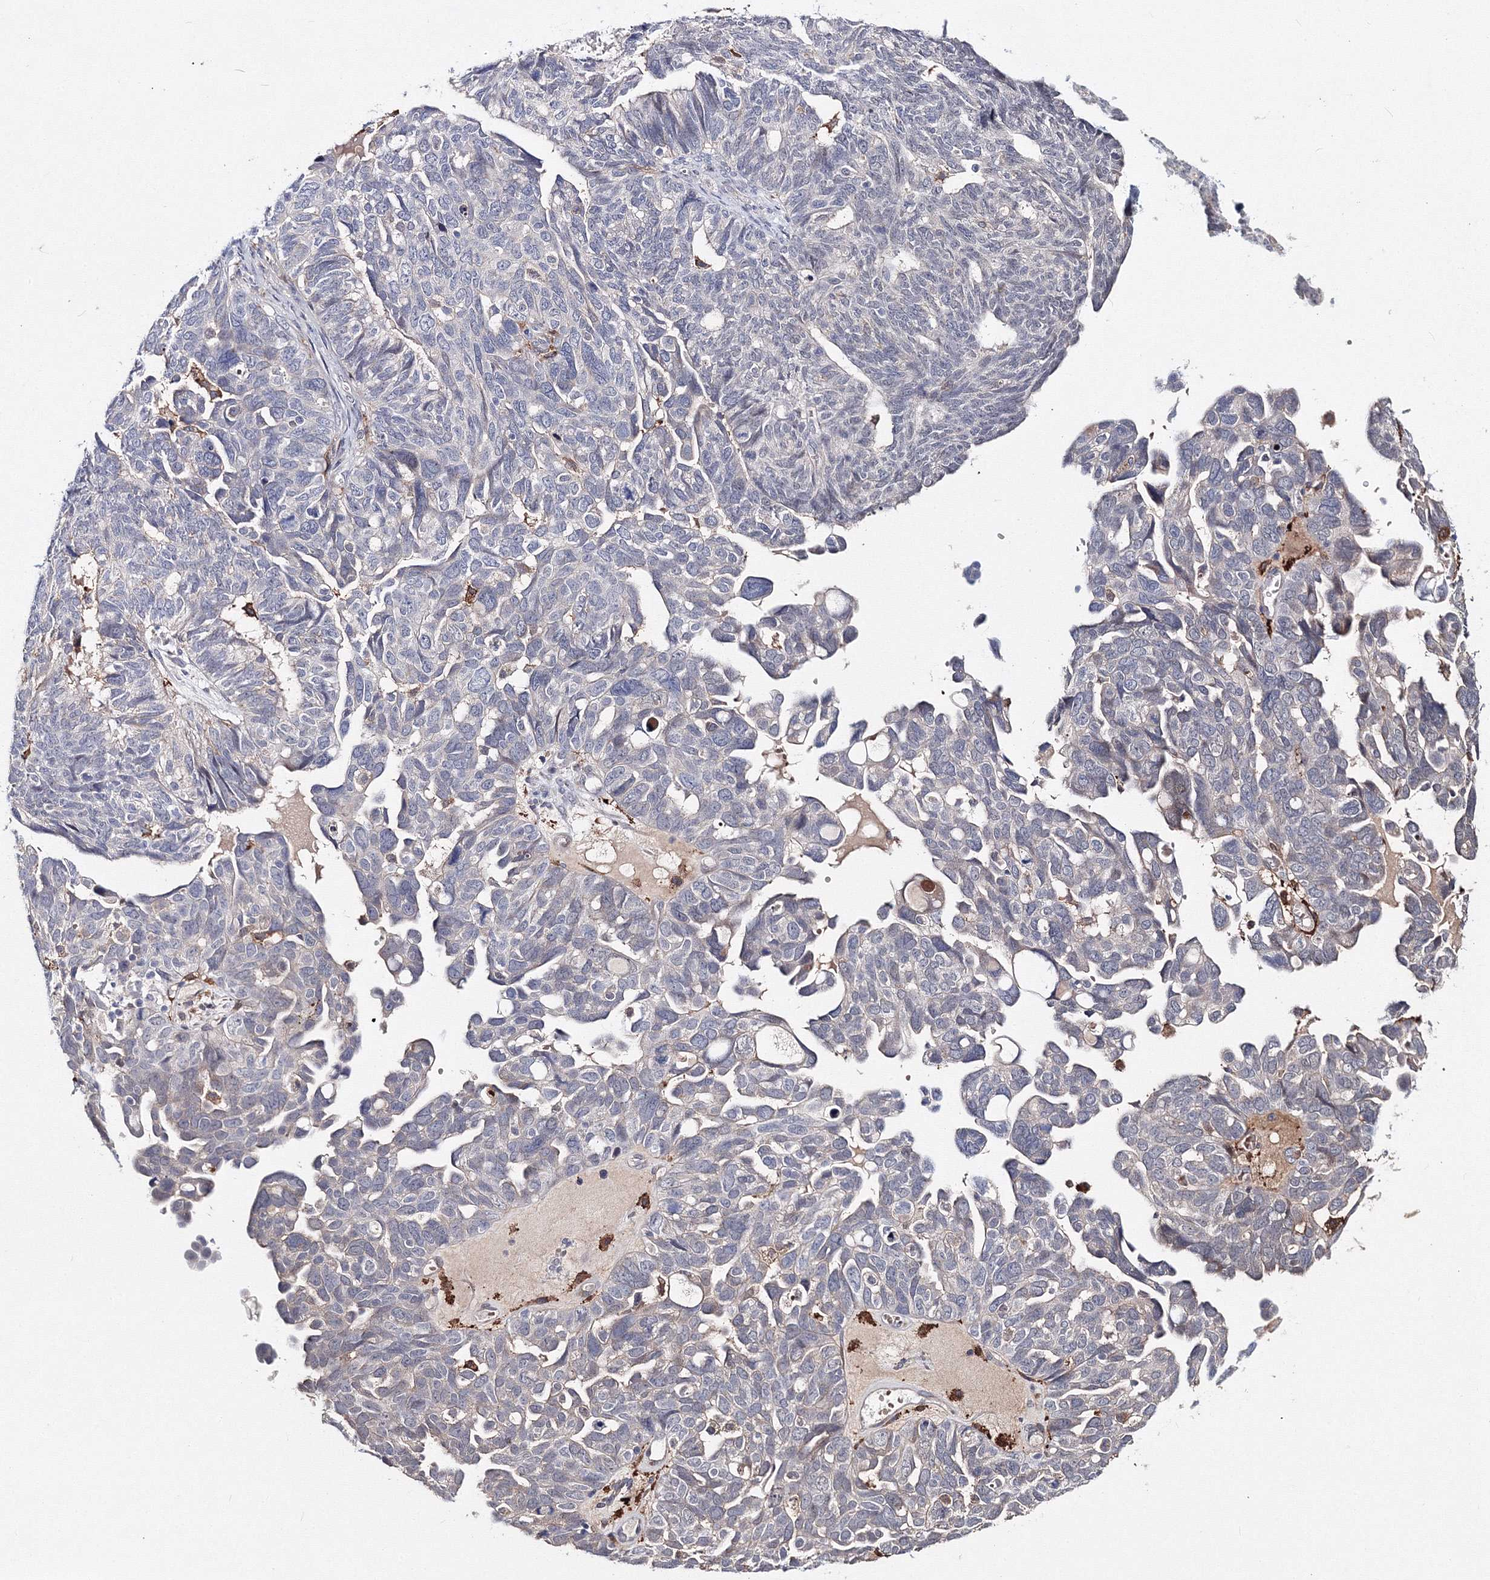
{"staining": {"intensity": "negative", "quantity": "none", "location": "none"}, "tissue": "ovarian cancer", "cell_type": "Tumor cells", "image_type": "cancer", "snomed": [{"axis": "morphology", "description": "Cystadenocarcinoma, serous, NOS"}, {"axis": "topography", "description": "Ovary"}], "caption": "Immunohistochemistry micrograph of human ovarian cancer (serous cystadenocarcinoma) stained for a protein (brown), which displays no expression in tumor cells. (DAB (3,3'-diaminobenzidine) immunohistochemistry (IHC), high magnification).", "gene": "C11orf52", "patient": {"sex": "female", "age": 79}}